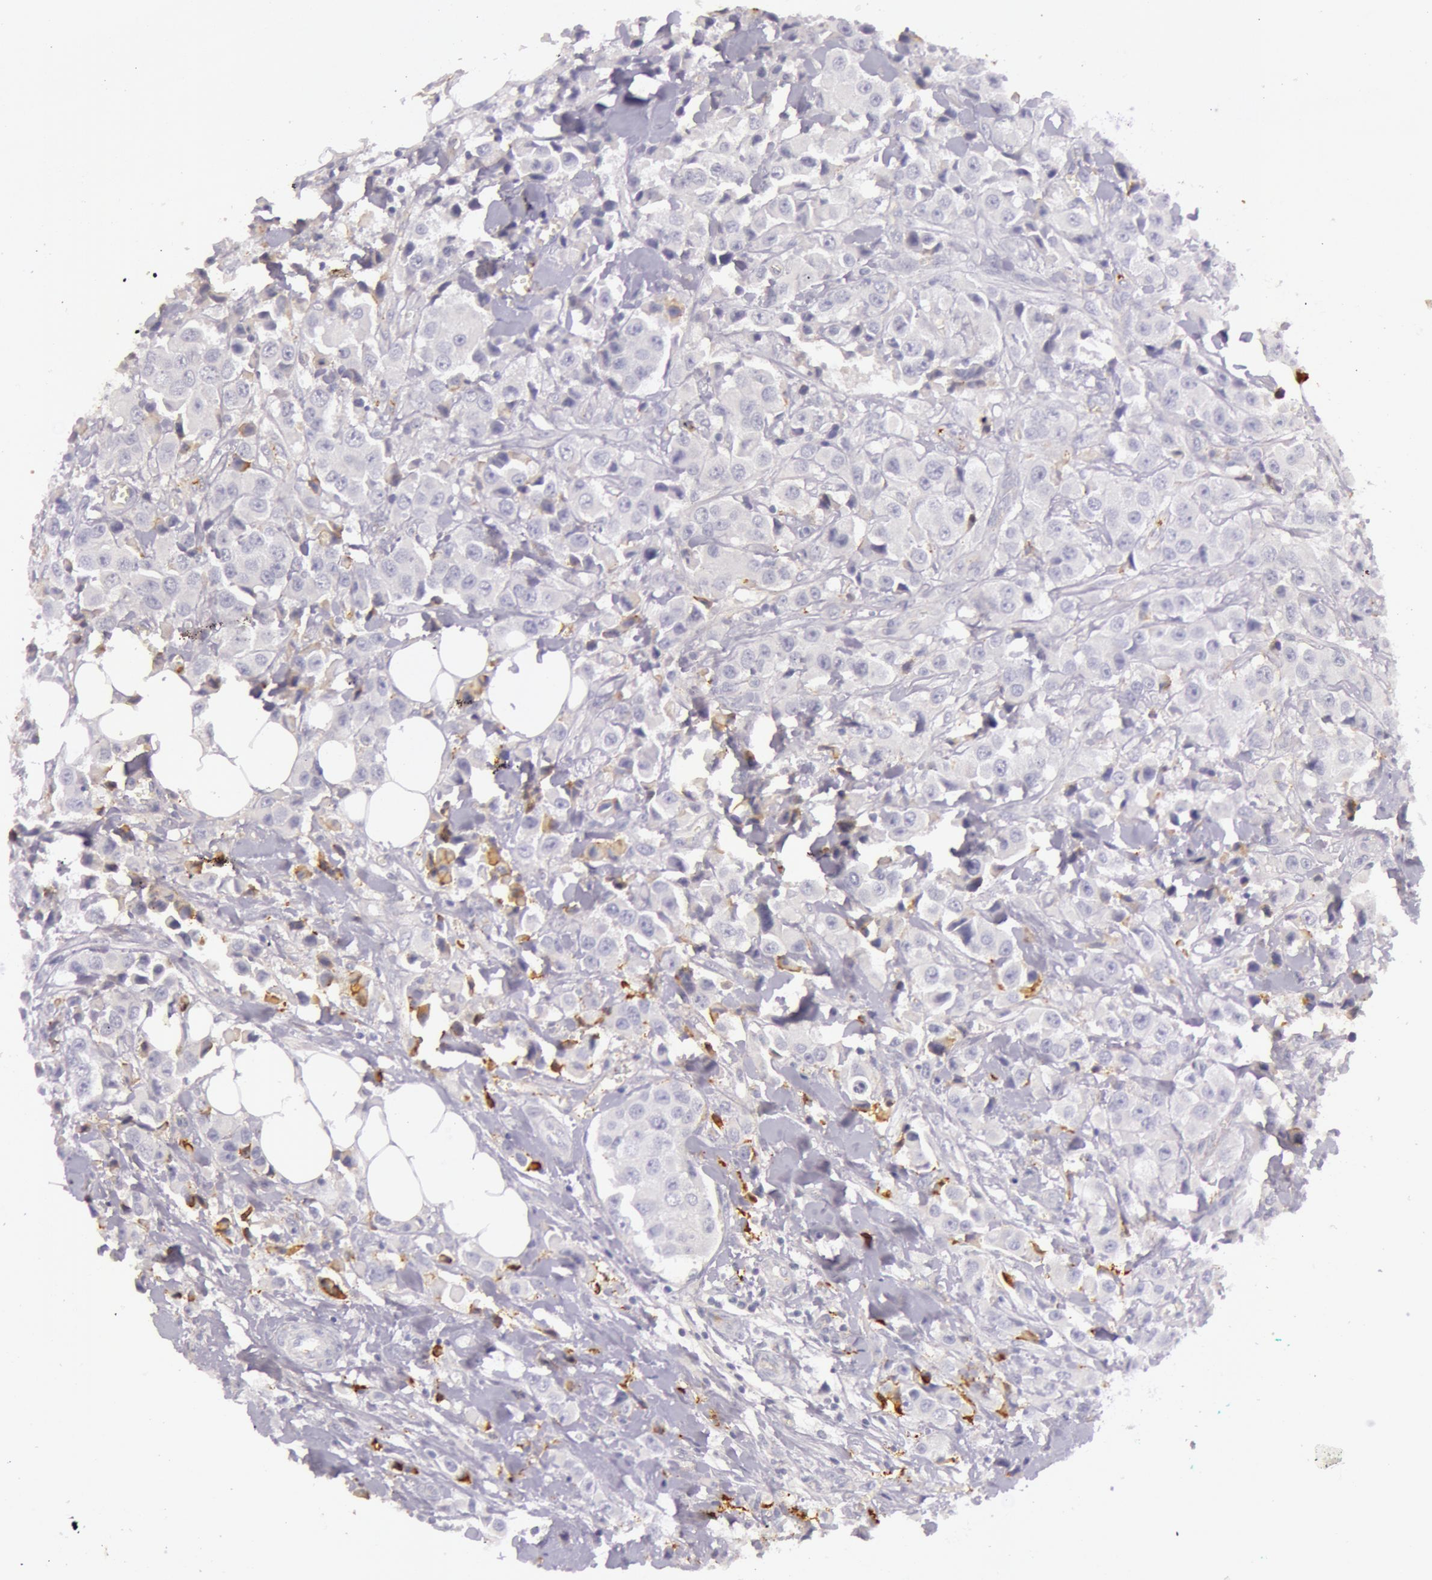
{"staining": {"intensity": "negative", "quantity": "none", "location": "none"}, "tissue": "breast cancer", "cell_type": "Tumor cells", "image_type": "cancer", "snomed": [{"axis": "morphology", "description": "Duct carcinoma"}, {"axis": "topography", "description": "Breast"}], "caption": "Protein analysis of invasive ductal carcinoma (breast) demonstrates no significant staining in tumor cells.", "gene": "C4BPA", "patient": {"sex": "female", "age": 58}}